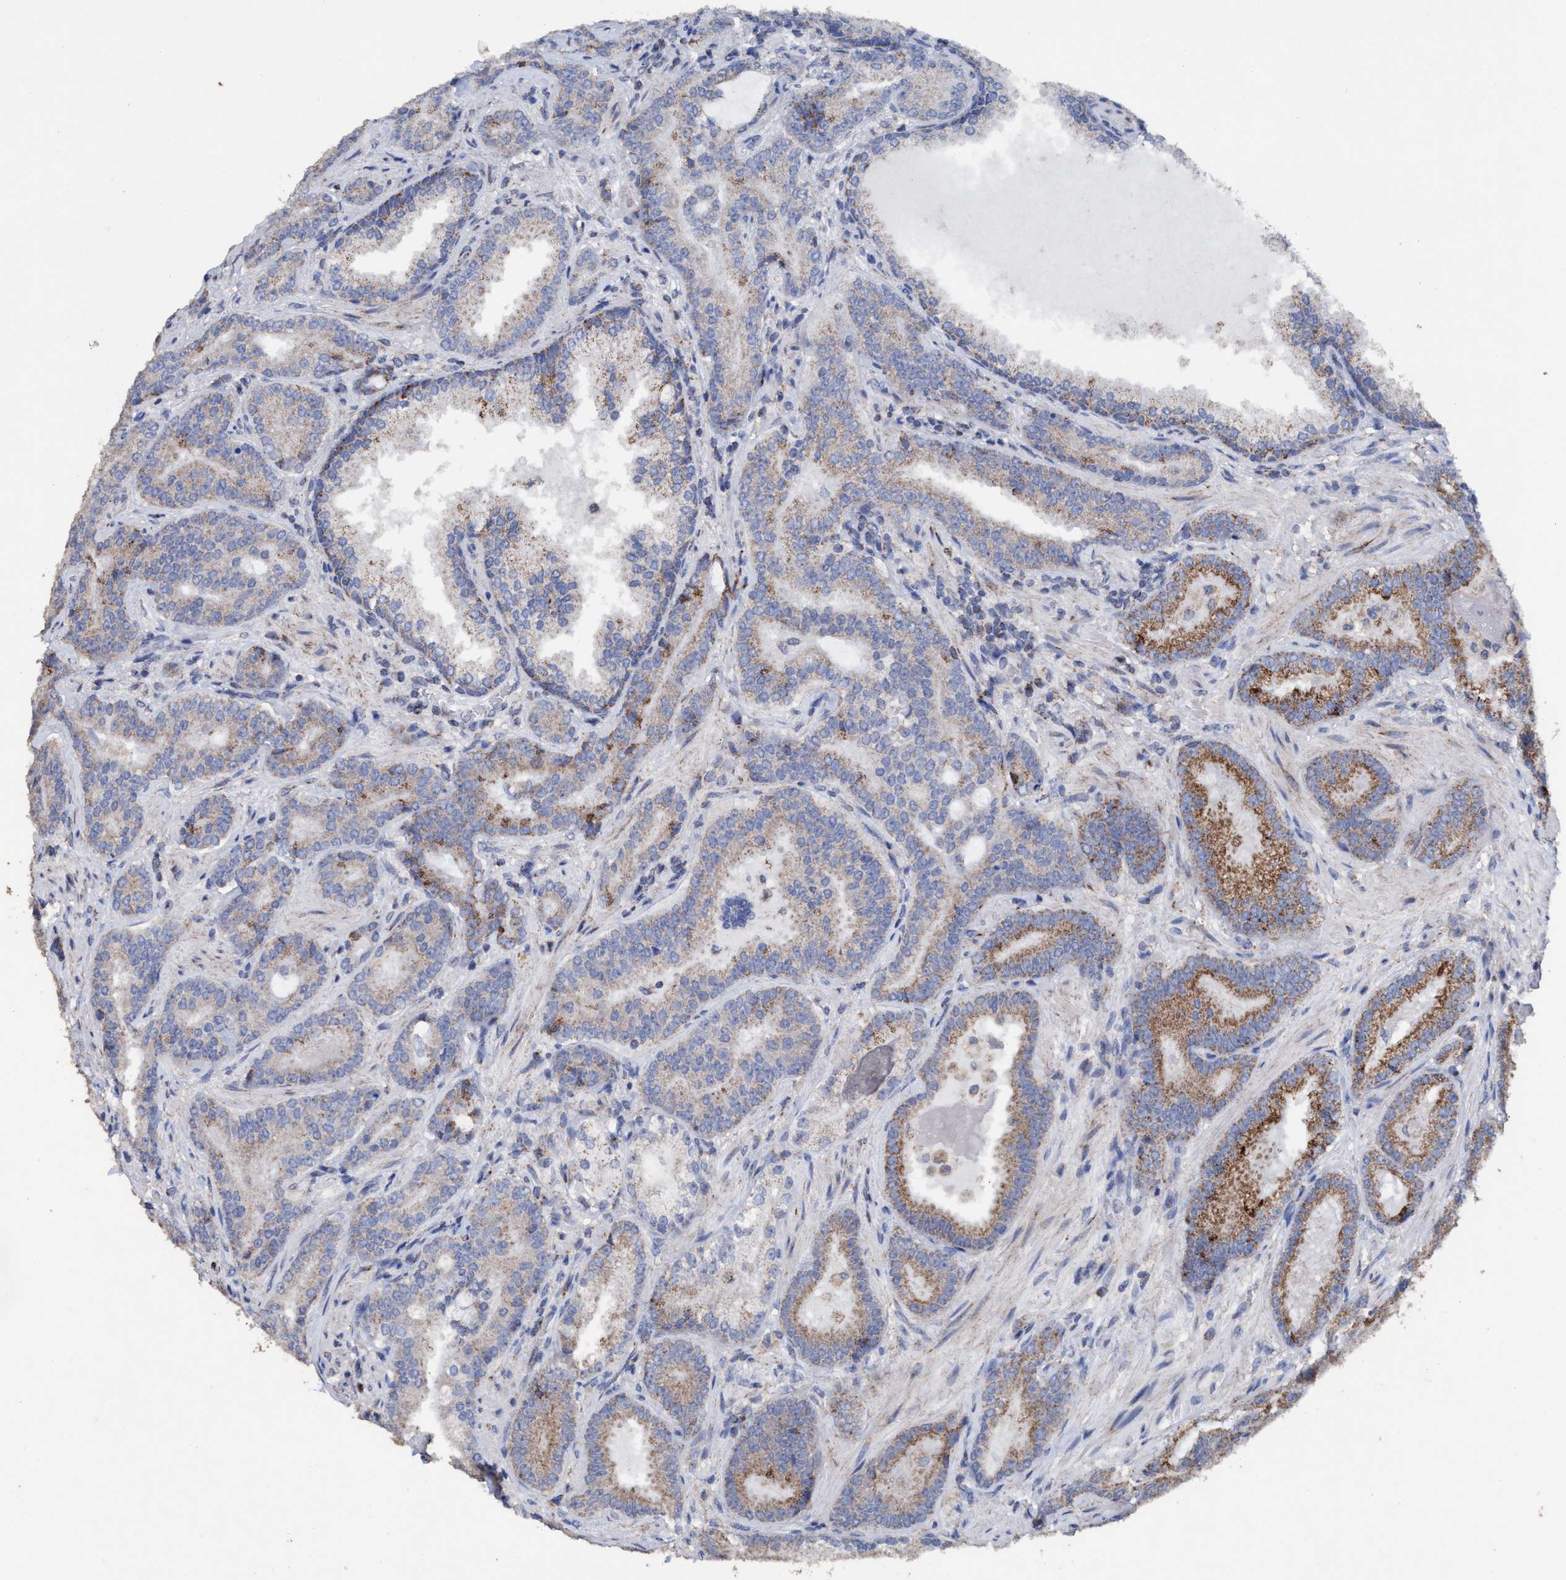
{"staining": {"intensity": "moderate", "quantity": "<25%", "location": "cytoplasmic/membranous"}, "tissue": "prostate cancer", "cell_type": "Tumor cells", "image_type": "cancer", "snomed": [{"axis": "morphology", "description": "Adenocarcinoma, Low grade"}, {"axis": "topography", "description": "Prostate"}], "caption": "Protein staining of prostate low-grade adenocarcinoma tissue demonstrates moderate cytoplasmic/membranous expression in approximately <25% of tumor cells.", "gene": "RSAD1", "patient": {"sex": "male", "age": 51}}